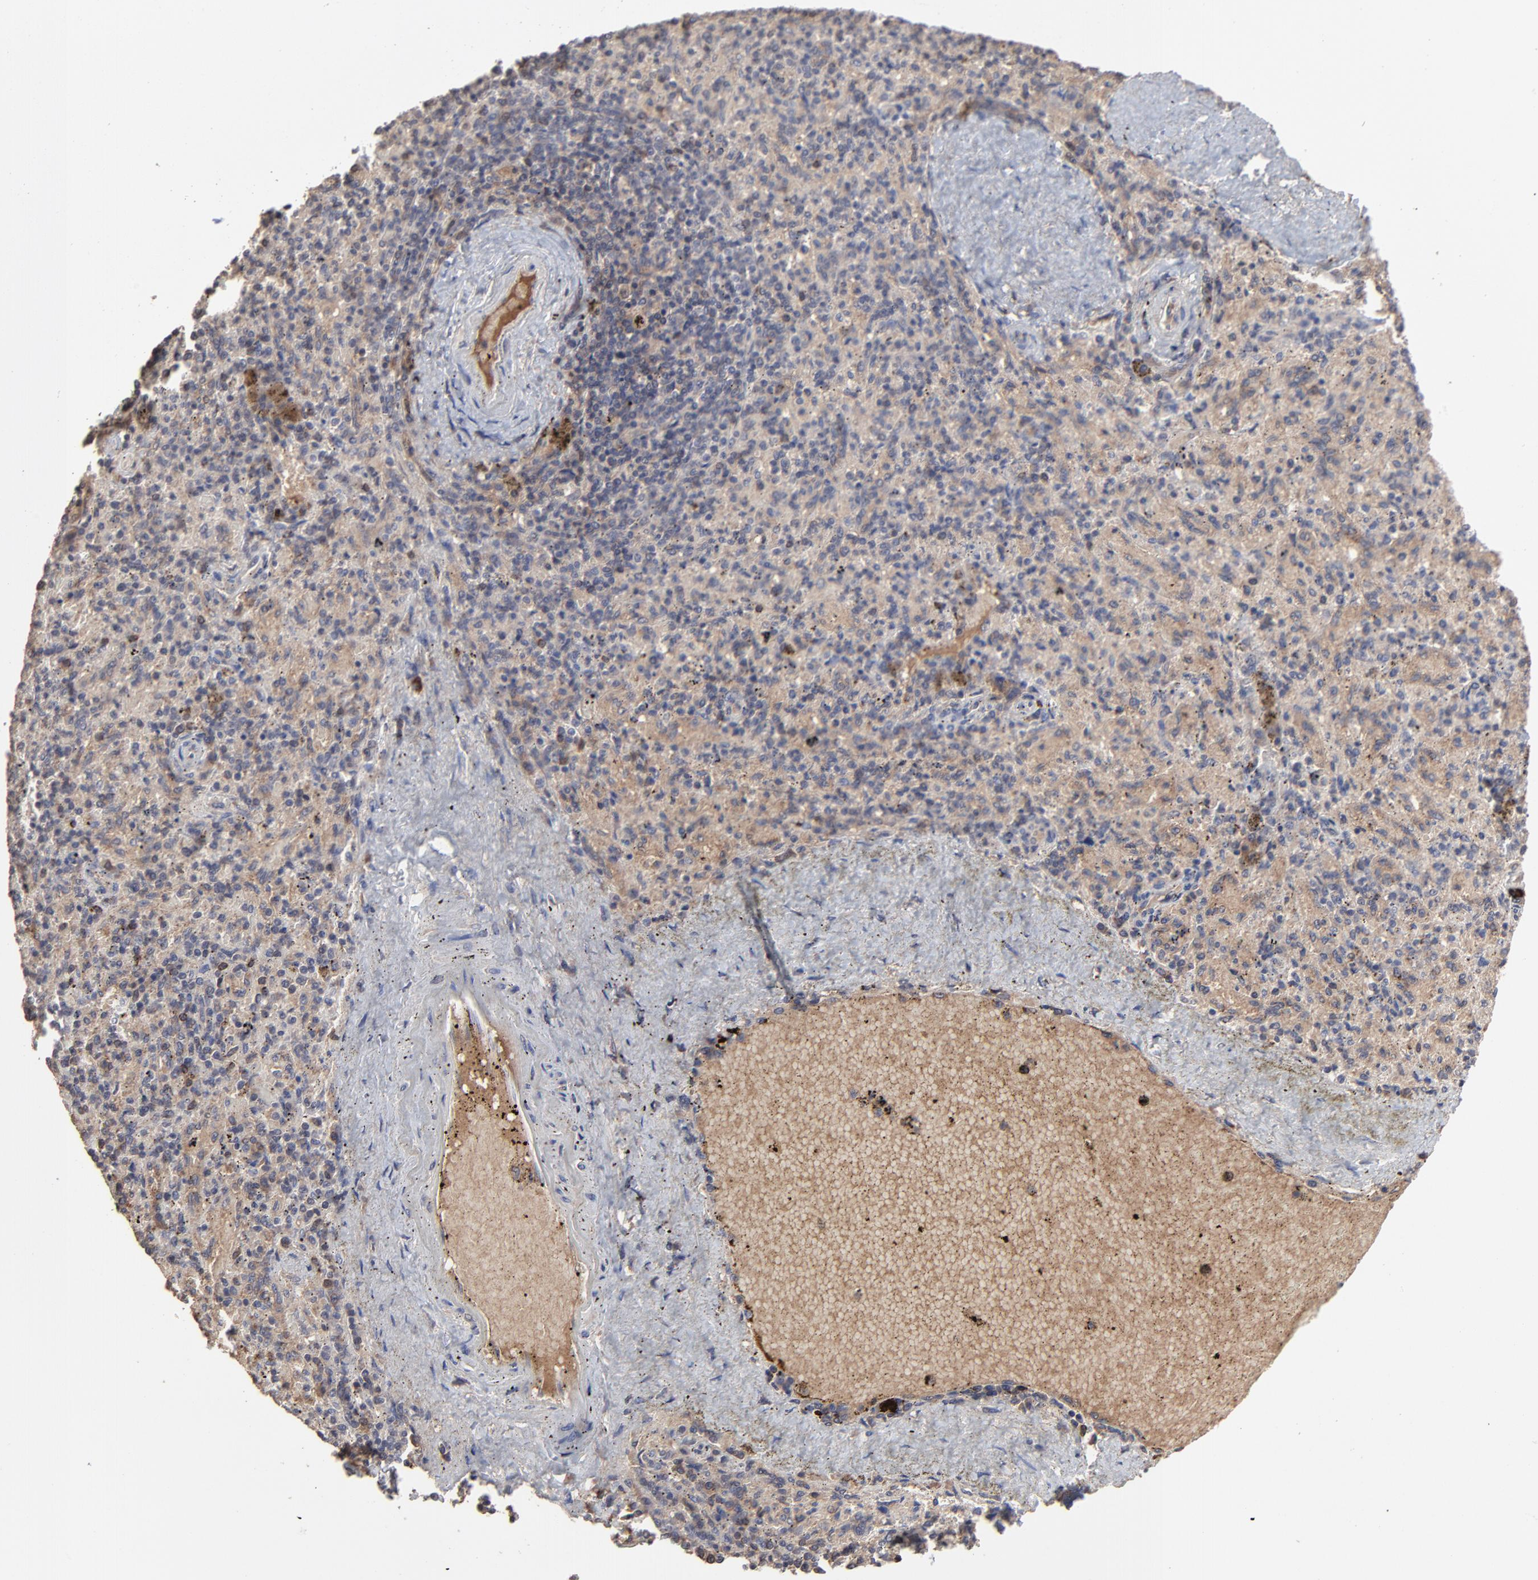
{"staining": {"intensity": "negative", "quantity": "none", "location": "none"}, "tissue": "spleen", "cell_type": "Cells in red pulp", "image_type": "normal", "snomed": [{"axis": "morphology", "description": "Normal tissue, NOS"}, {"axis": "topography", "description": "Spleen"}], "caption": "This is a photomicrograph of IHC staining of normal spleen, which shows no expression in cells in red pulp.", "gene": "VPREB3", "patient": {"sex": "female", "age": 43}}